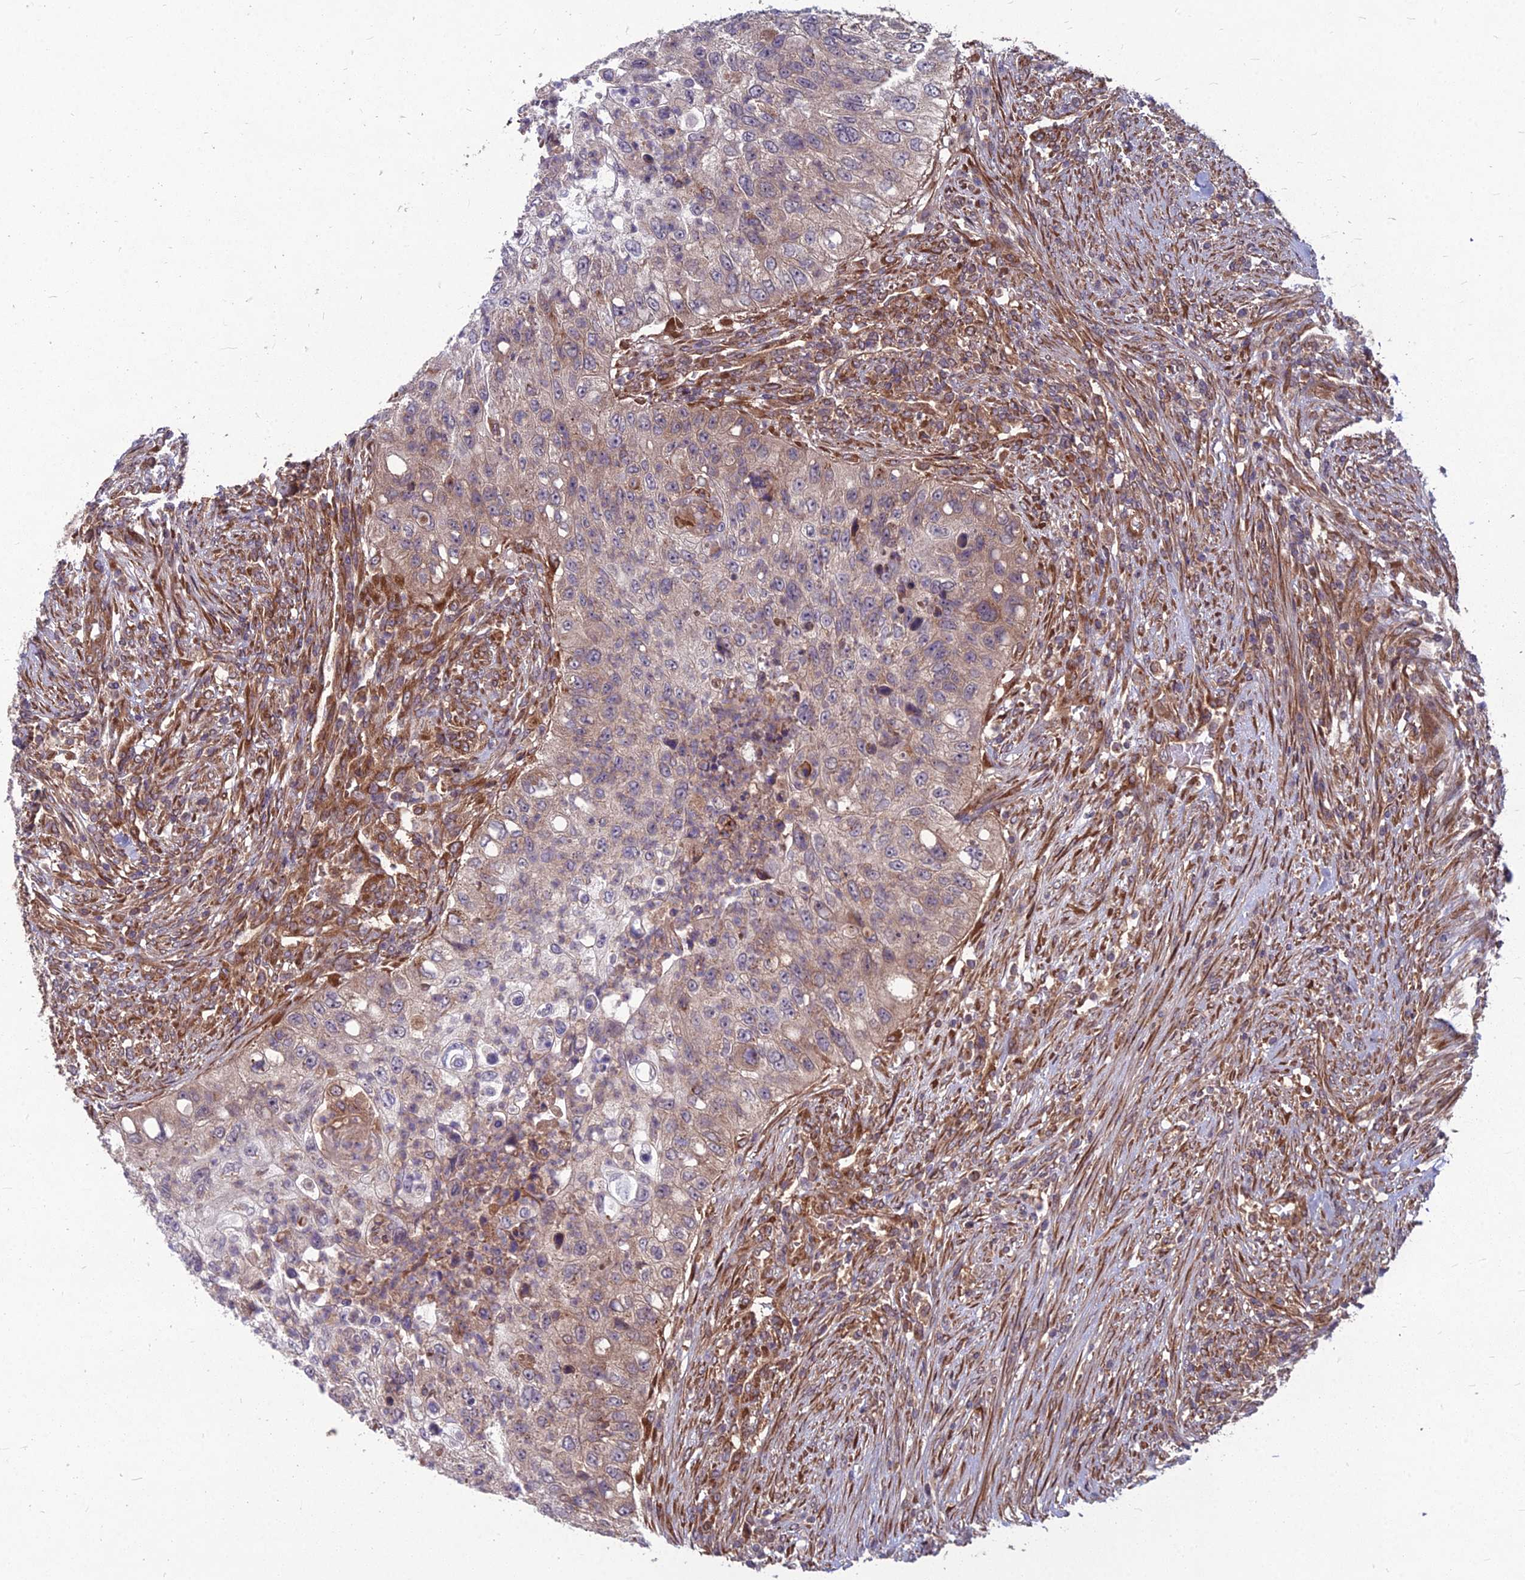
{"staining": {"intensity": "strong", "quantity": "<25%", "location": "cytoplasmic/membranous"}, "tissue": "urothelial cancer", "cell_type": "Tumor cells", "image_type": "cancer", "snomed": [{"axis": "morphology", "description": "Urothelial carcinoma, High grade"}, {"axis": "topography", "description": "Urinary bladder"}], "caption": "Urothelial carcinoma (high-grade) stained for a protein displays strong cytoplasmic/membranous positivity in tumor cells. (brown staining indicates protein expression, while blue staining denotes nuclei).", "gene": "MFSD8", "patient": {"sex": "female", "age": 60}}